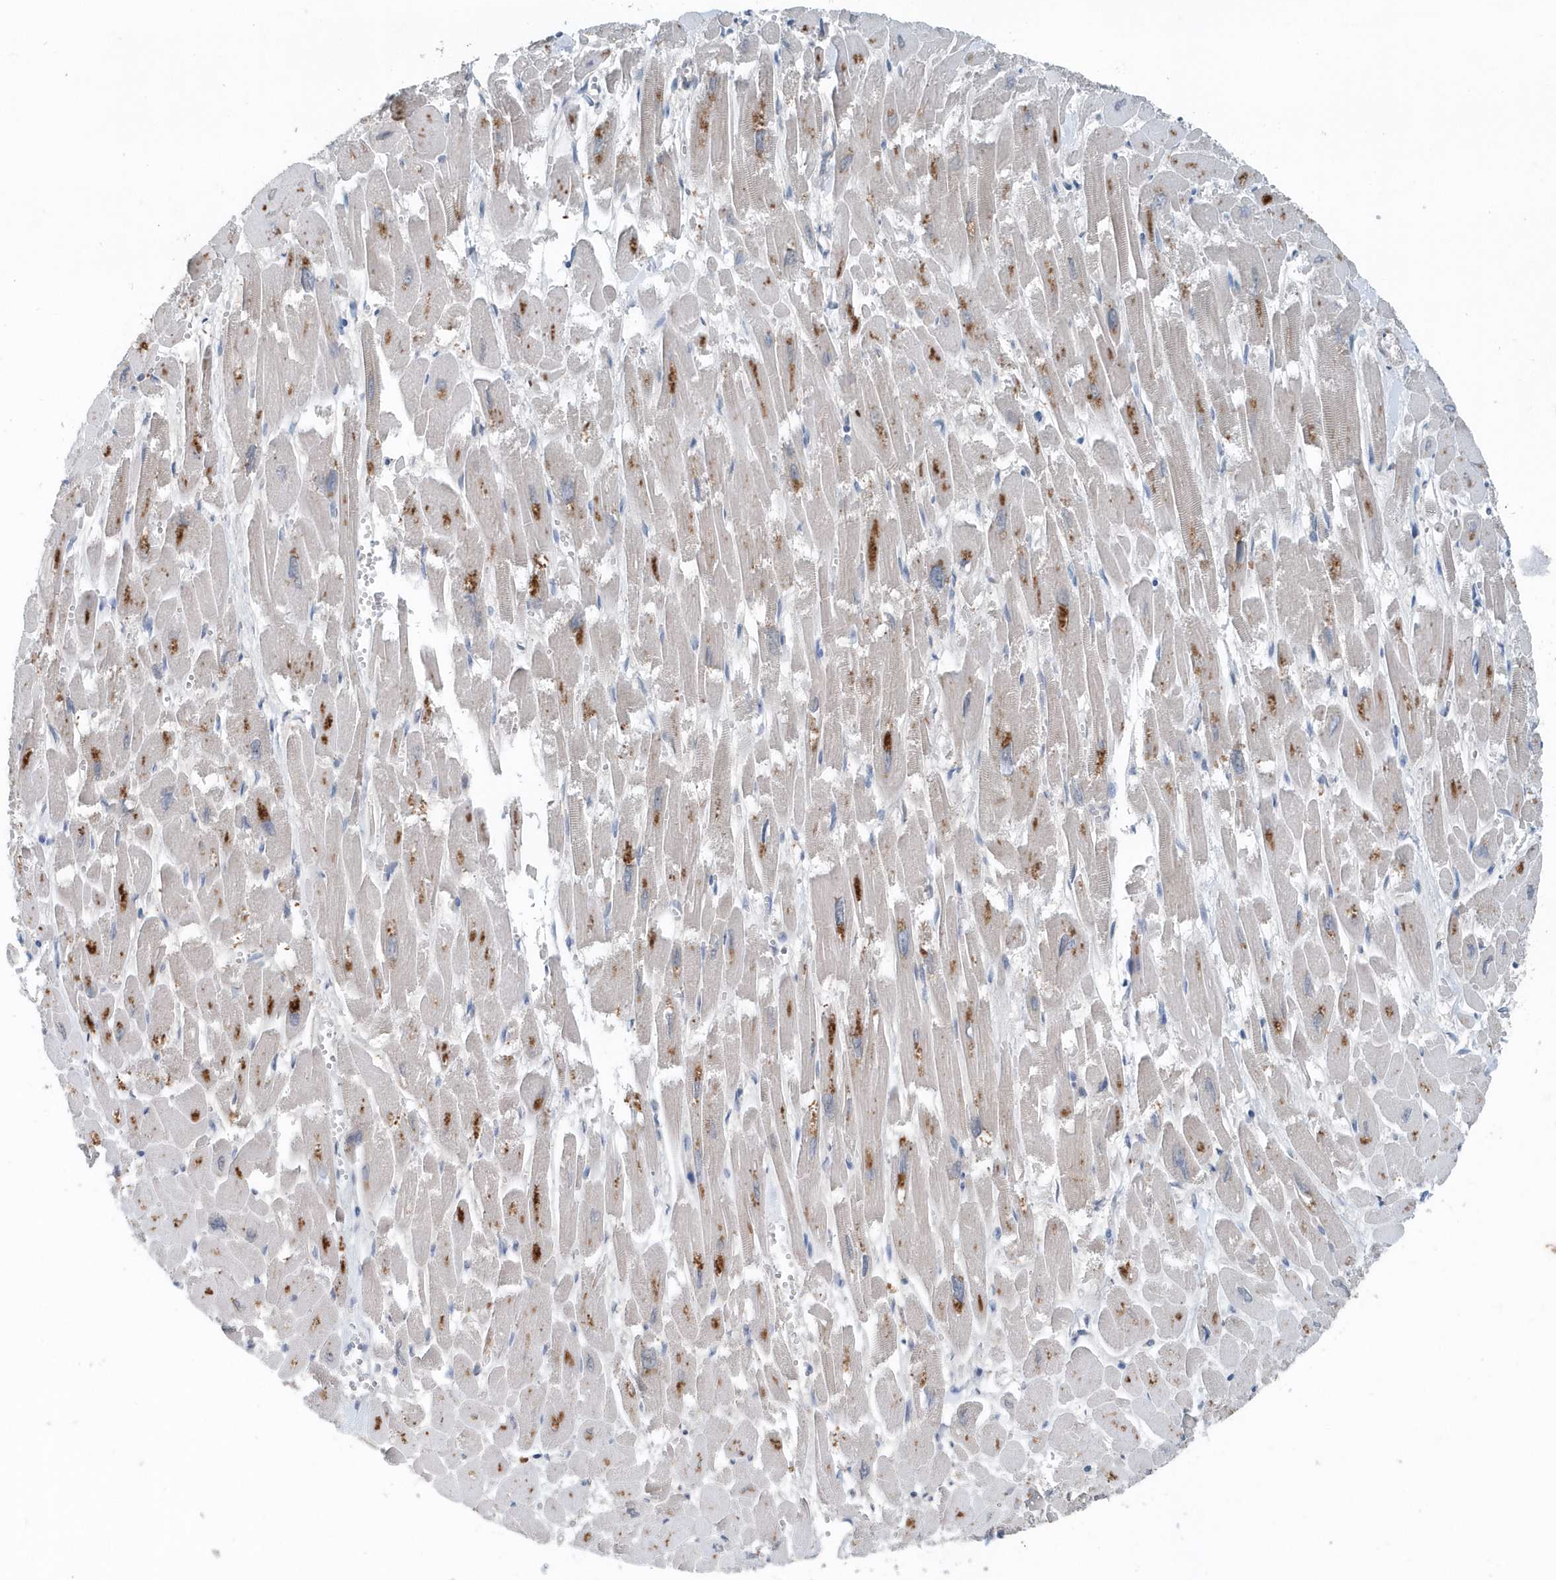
{"staining": {"intensity": "strong", "quantity": "<25%", "location": "cytoplasmic/membranous"}, "tissue": "heart muscle", "cell_type": "Cardiomyocytes", "image_type": "normal", "snomed": [{"axis": "morphology", "description": "Normal tissue, NOS"}, {"axis": "topography", "description": "Heart"}], "caption": "DAB immunohistochemical staining of normal heart muscle reveals strong cytoplasmic/membranous protein staining in approximately <25% of cardiomyocytes.", "gene": "PFN2", "patient": {"sex": "male", "age": 54}}